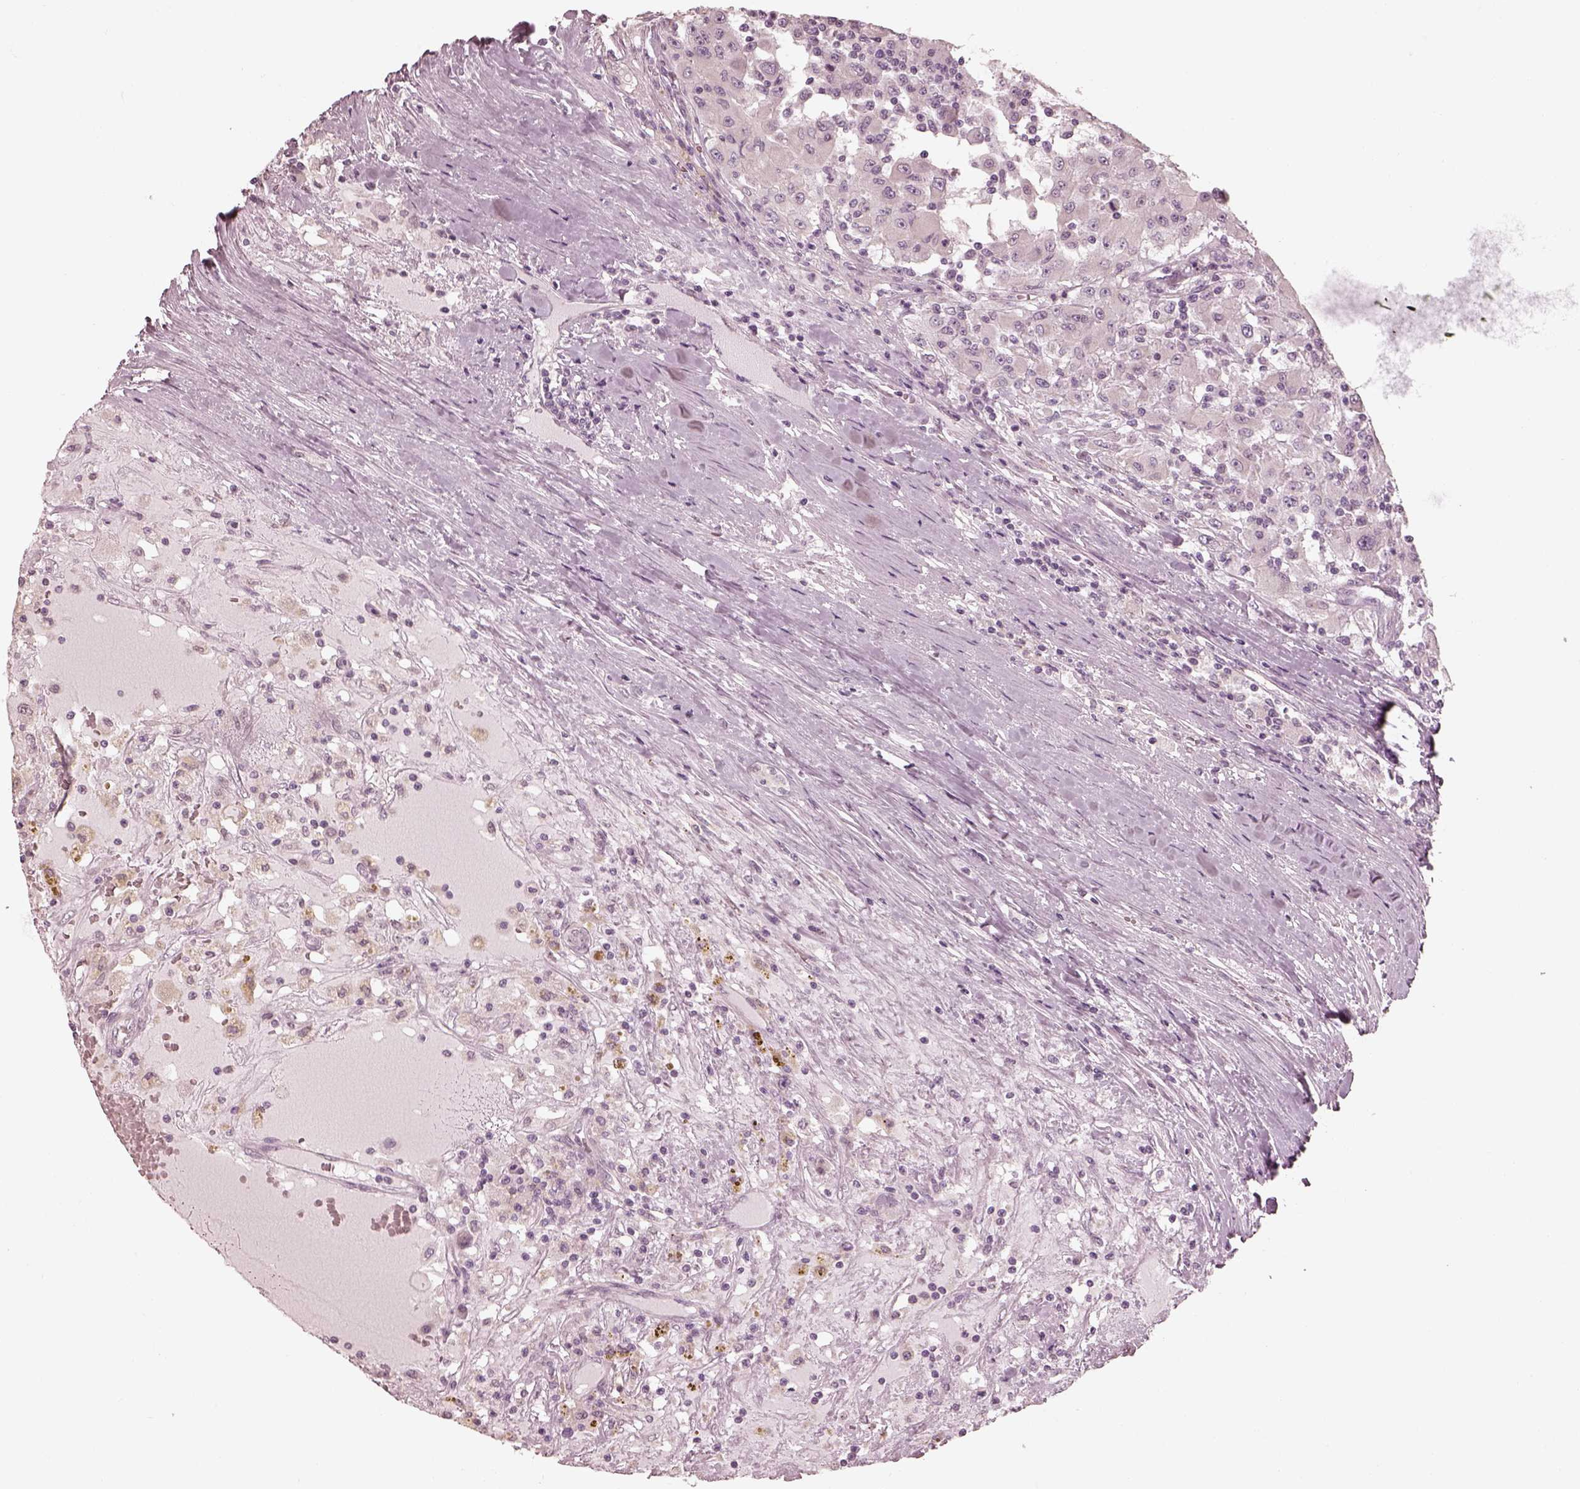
{"staining": {"intensity": "negative", "quantity": "none", "location": "none"}, "tissue": "renal cancer", "cell_type": "Tumor cells", "image_type": "cancer", "snomed": [{"axis": "morphology", "description": "Adenocarcinoma, NOS"}, {"axis": "topography", "description": "Kidney"}], "caption": "Tumor cells show no significant protein staining in renal cancer (adenocarcinoma).", "gene": "IQCB1", "patient": {"sex": "female", "age": 67}}